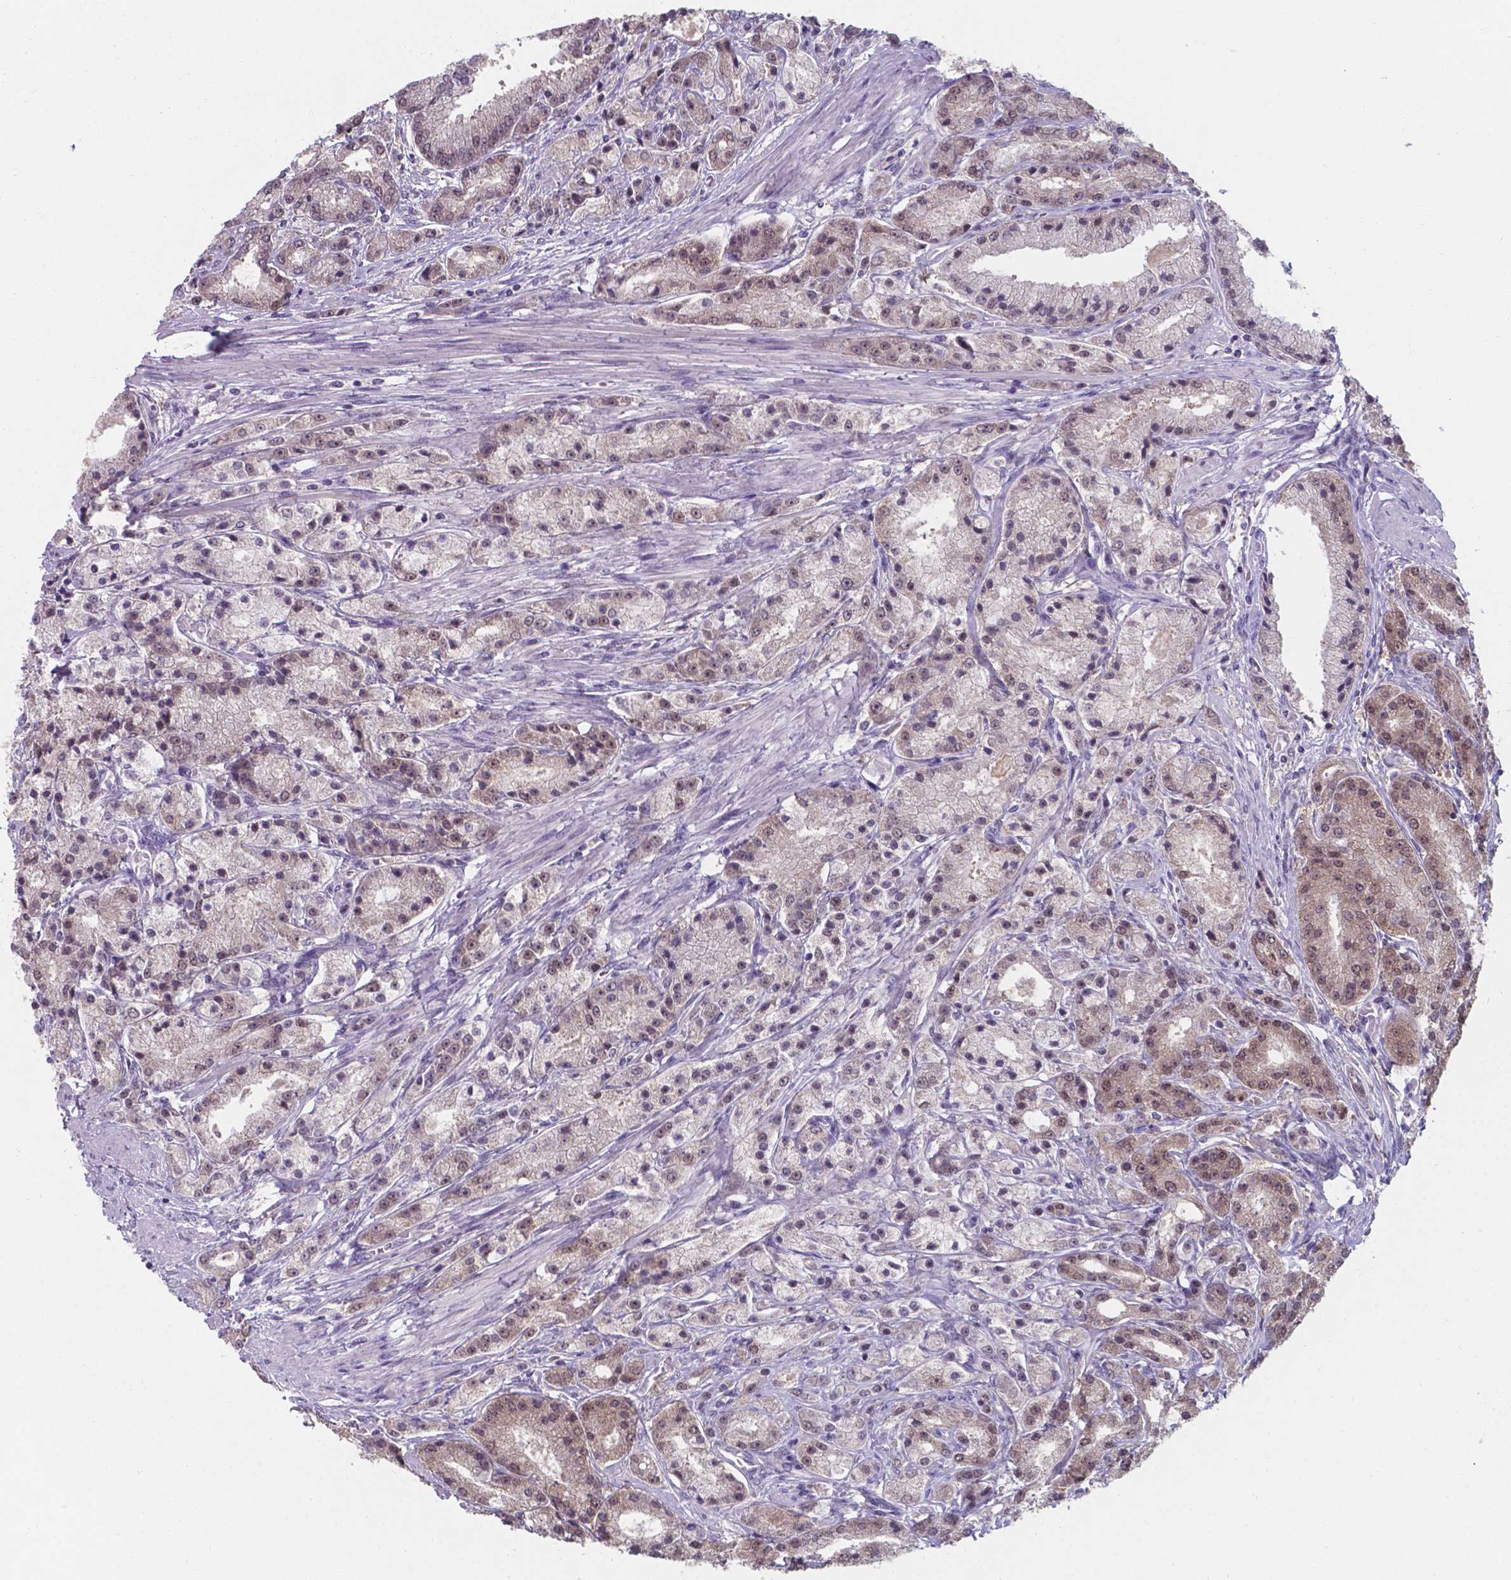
{"staining": {"intensity": "weak", "quantity": "25%-75%", "location": "nuclear"}, "tissue": "prostate cancer", "cell_type": "Tumor cells", "image_type": "cancer", "snomed": [{"axis": "morphology", "description": "Adenocarcinoma, High grade"}, {"axis": "topography", "description": "Prostate"}], "caption": "Adenocarcinoma (high-grade) (prostate) was stained to show a protein in brown. There is low levels of weak nuclear positivity in about 25%-75% of tumor cells.", "gene": "UBE2E2", "patient": {"sex": "male", "age": 67}}